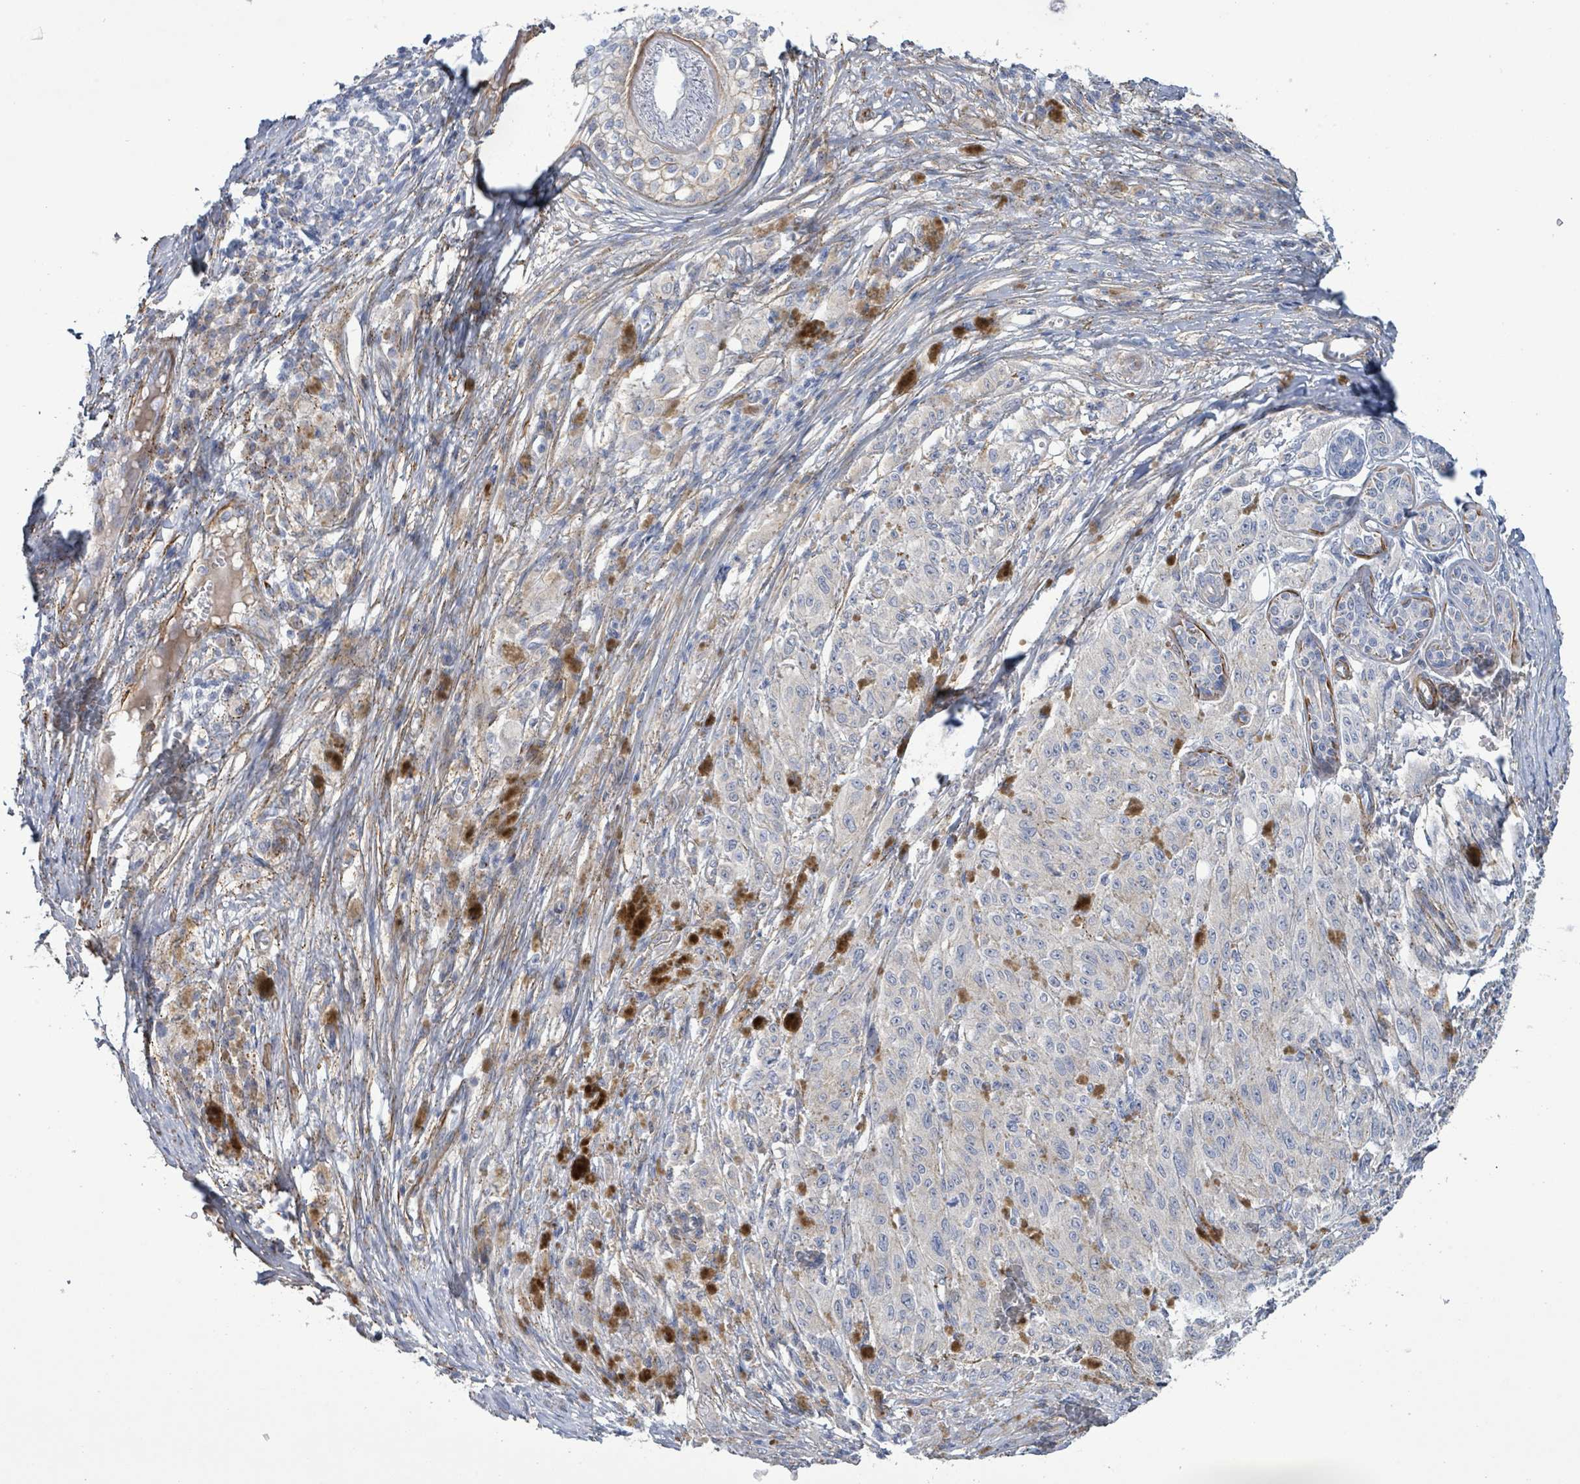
{"staining": {"intensity": "negative", "quantity": "none", "location": "none"}, "tissue": "melanoma", "cell_type": "Tumor cells", "image_type": "cancer", "snomed": [{"axis": "morphology", "description": "Malignant melanoma, NOS"}, {"axis": "topography", "description": "Skin"}], "caption": "This photomicrograph is of melanoma stained with immunohistochemistry to label a protein in brown with the nuclei are counter-stained blue. There is no positivity in tumor cells. Brightfield microscopy of IHC stained with DAB (brown) and hematoxylin (blue), captured at high magnification.", "gene": "DMRTC1B", "patient": {"sex": "female", "age": 52}}